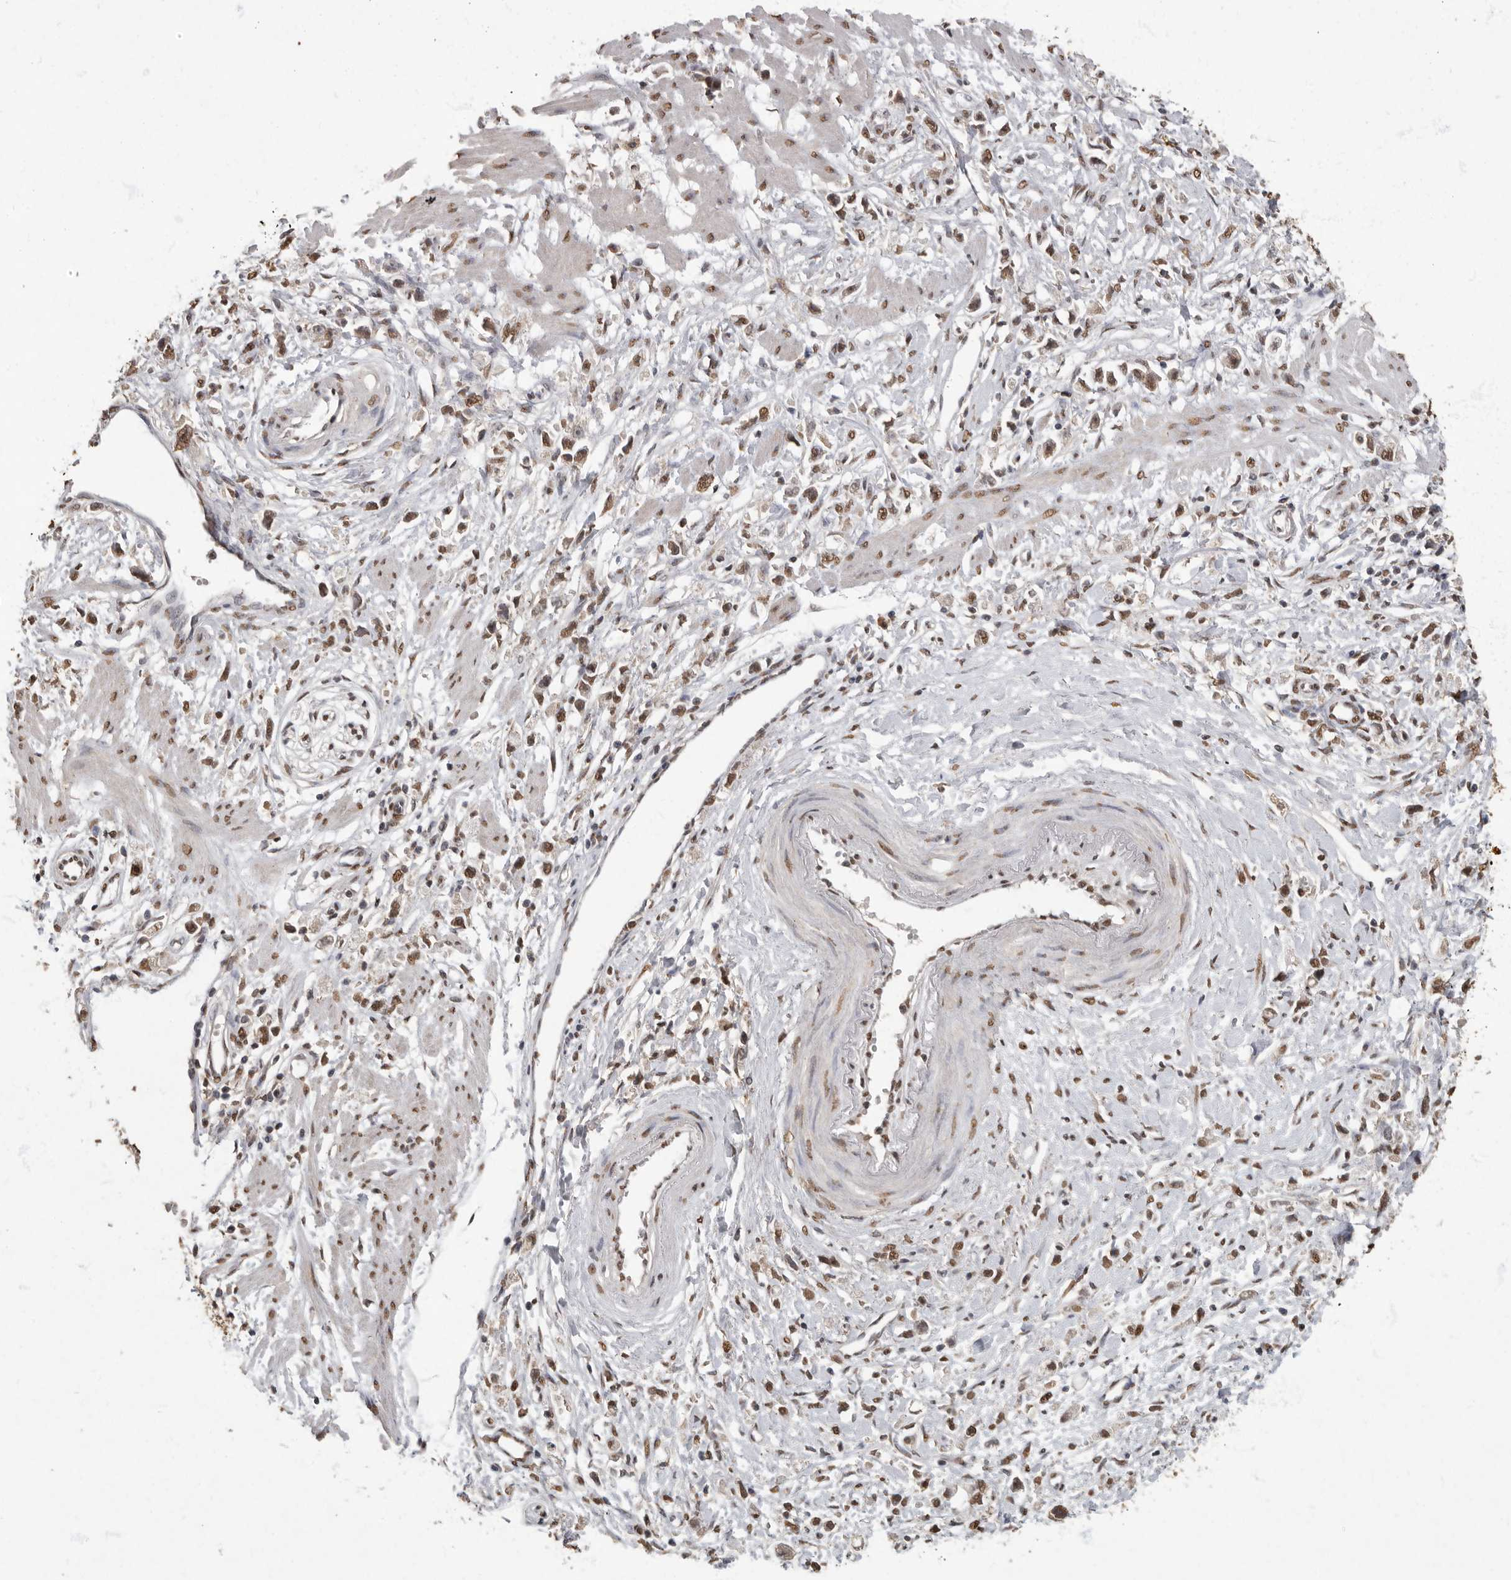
{"staining": {"intensity": "moderate", "quantity": ">75%", "location": "nuclear"}, "tissue": "stomach cancer", "cell_type": "Tumor cells", "image_type": "cancer", "snomed": [{"axis": "morphology", "description": "Adenocarcinoma, NOS"}, {"axis": "topography", "description": "Stomach"}], "caption": "Immunohistochemical staining of human stomach adenocarcinoma reveals medium levels of moderate nuclear staining in about >75% of tumor cells. (Stains: DAB (3,3'-diaminobenzidine) in brown, nuclei in blue, Microscopy: brightfield microscopy at high magnification).", "gene": "NBL1", "patient": {"sex": "female", "age": 59}}